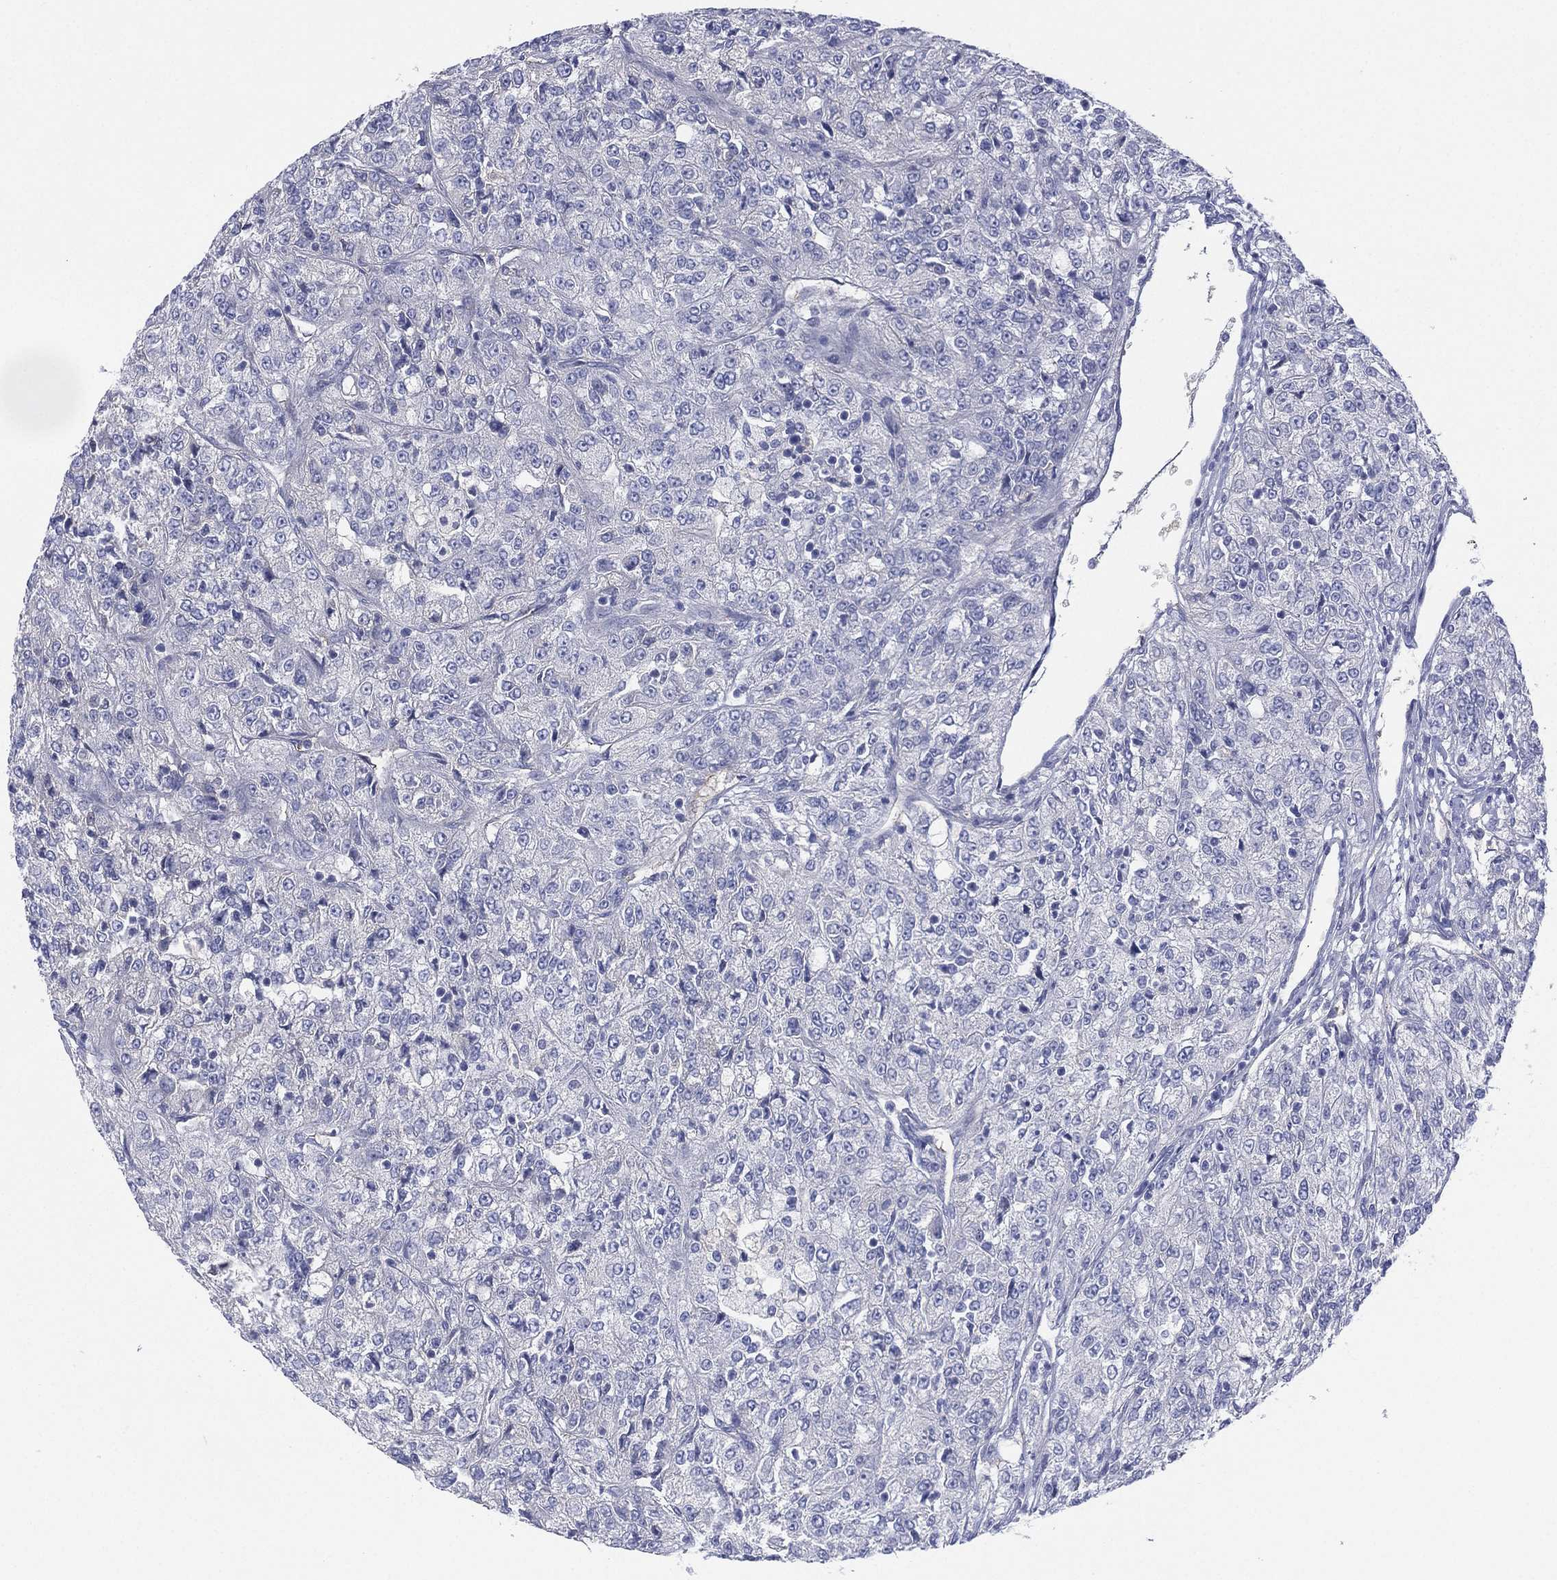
{"staining": {"intensity": "negative", "quantity": "none", "location": "none"}, "tissue": "renal cancer", "cell_type": "Tumor cells", "image_type": "cancer", "snomed": [{"axis": "morphology", "description": "Adenocarcinoma, NOS"}, {"axis": "topography", "description": "Kidney"}], "caption": "Immunohistochemistry (IHC) of human renal cancer (adenocarcinoma) demonstrates no expression in tumor cells.", "gene": "CYP2D6", "patient": {"sex": "female", "age": 63}}